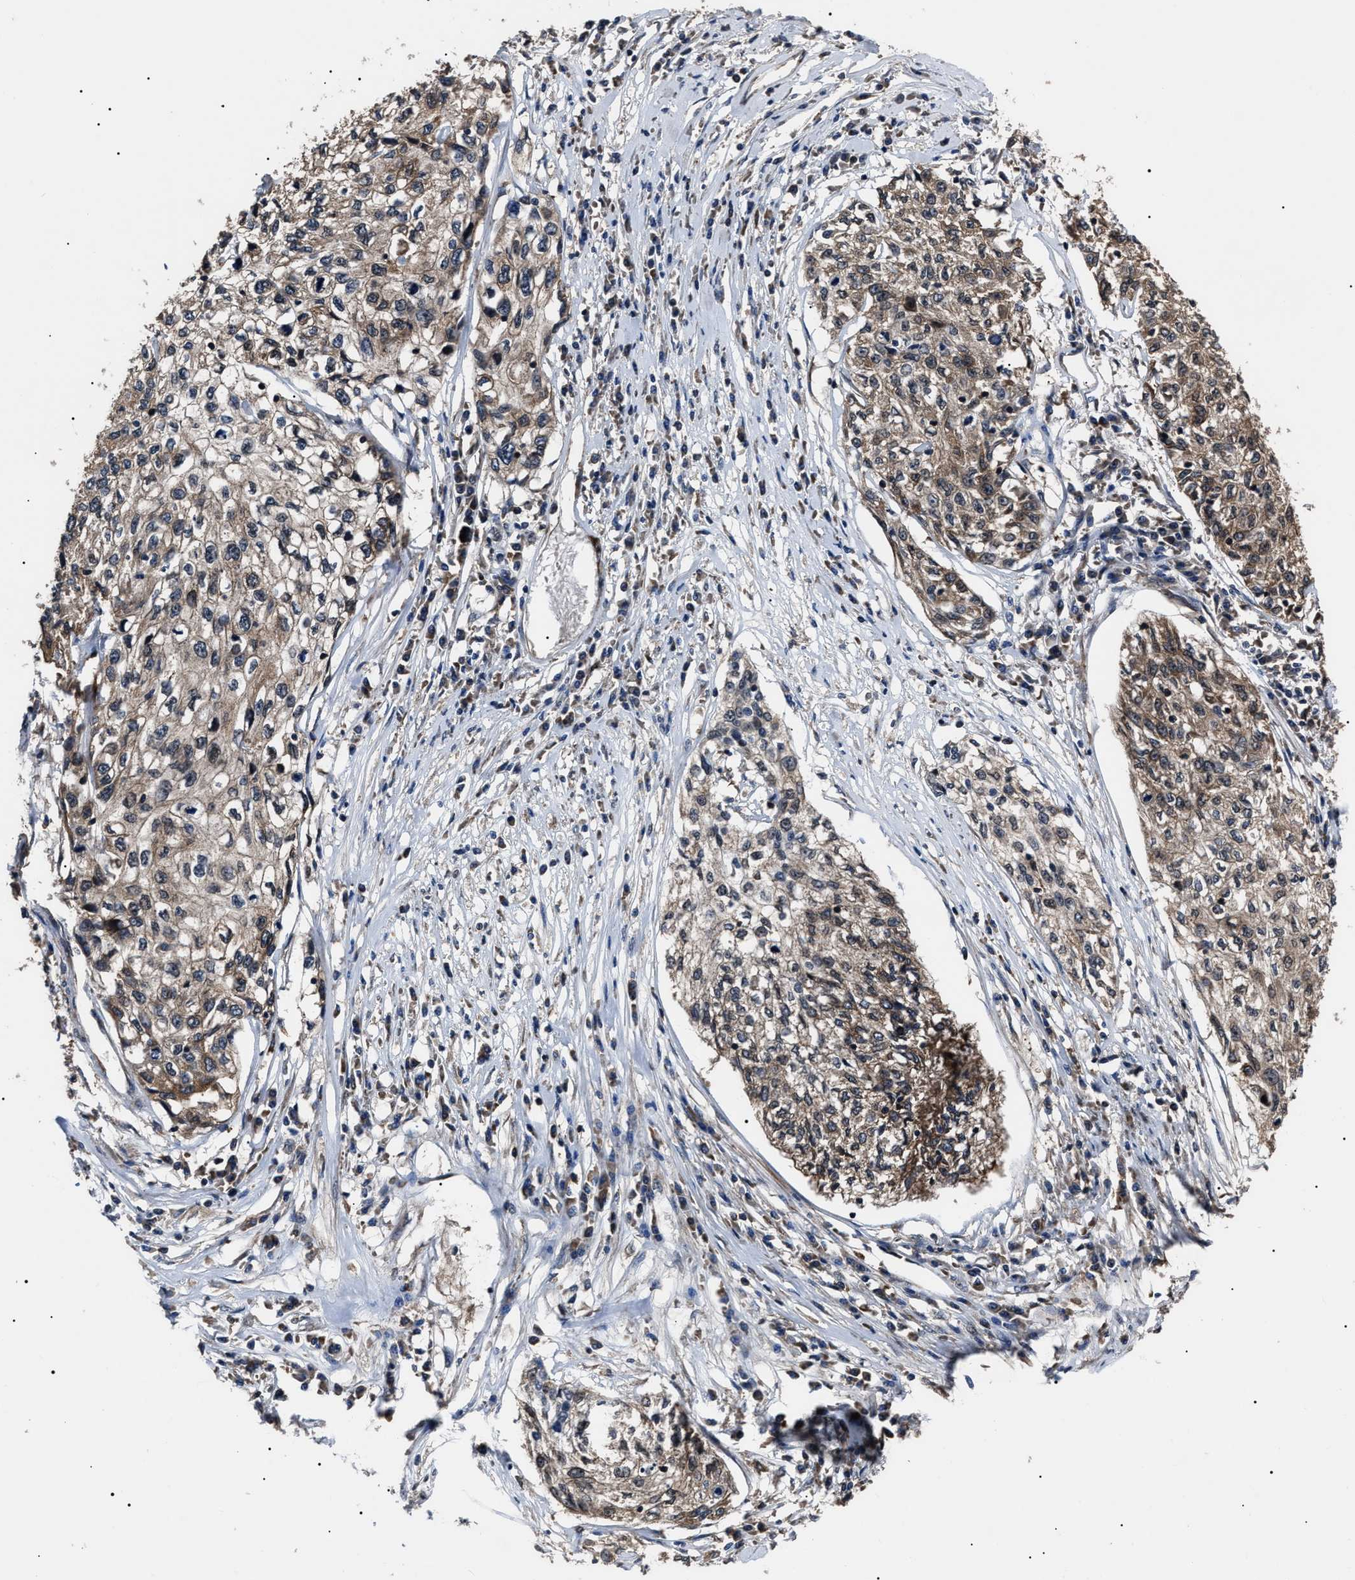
{"staining": {"intensity": "weak", "quantity": ">75%", "location": "cytoplasmic/membranous"}, "tissue": "cervical cancer", "cell_type": "Tumor cells", "image_type": "cancer", "snomed": [{"axis": "morphology", "description": "Squamous cell carcinoma, NOS"}, {"axis": "topography", "description": "Cervix"}], "caption": "Immunohistochemistry (IHC) image of neoplastic tissue: human squamous cell carcinoma (cervical) stained using immunohistochemistry displays low levels of weak protein expression localized specifically in the cytoplasmic/membranous of tumor cells, appearing as a cytoplasmic/membranous brown color.", "gene": "CCT8", "patient": {"sex": "female", "age": 57}}